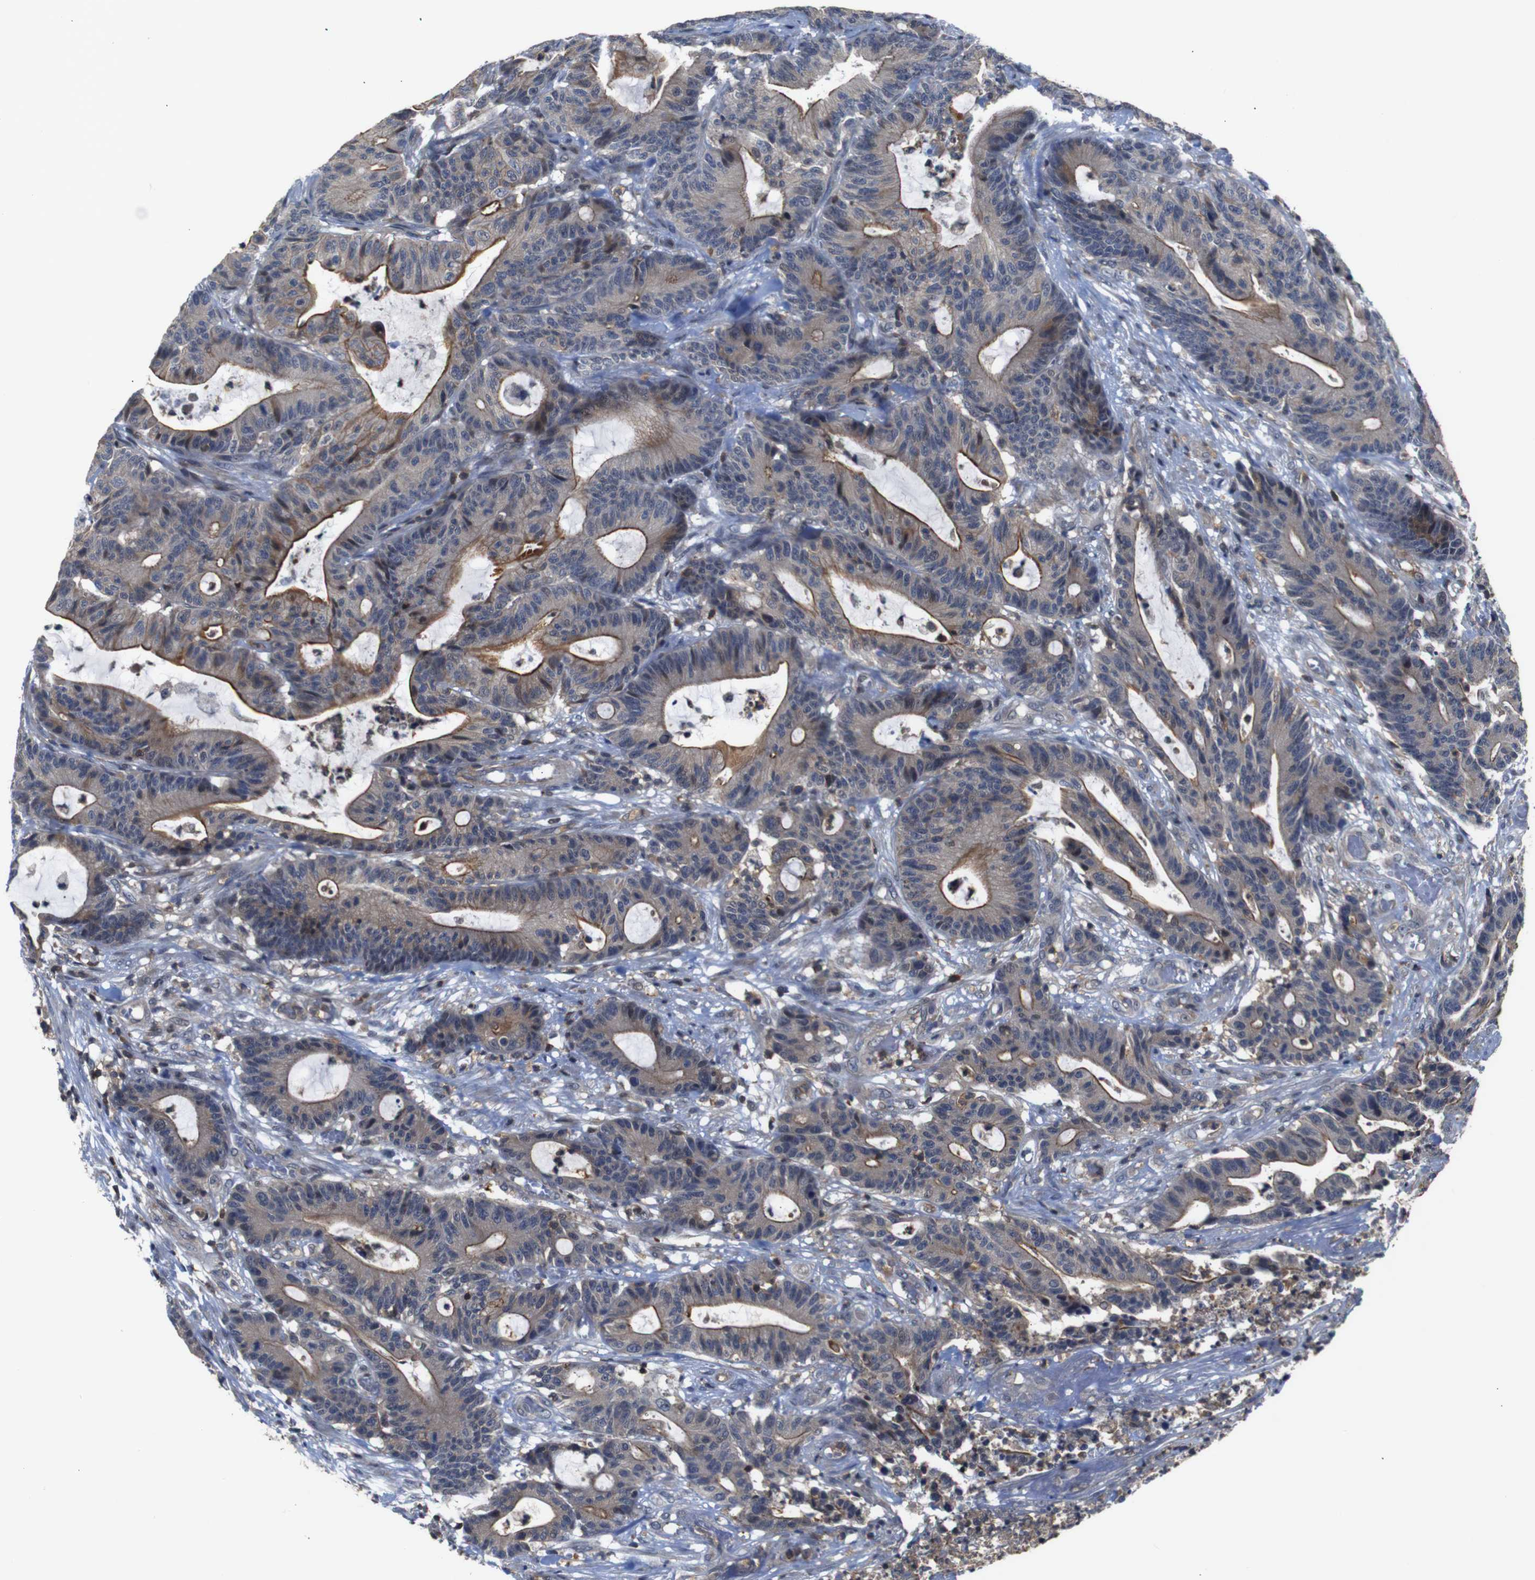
{"staining": {"intensity": "moderate", "quantity": ">75%", "location": "cytoplasmic/membranous"}, "tissue": "colorectal cancer", "cell_type": "Tumor cells", "image_type": "cancer", "snomed": [{"axis": "morphology", "description": "Adenocarcinoma, NOS"}, {"axis": "topography", "description": "Colon"}], "caption": "Immunohistochemical staining of colorectal cancer (adenocarcinoma) shows medium levels of moderate cytoplasmic/membranous protein staining in approximately >75% of tumor cells. The staining was performed using DAB (3,3'-diaminobenzidine), with brown indicating positive protein expression. Nuclei are stained blue with hematoxylin.", "gene": "BRWD3", "patient": {"sex": "female", "age": 84}}